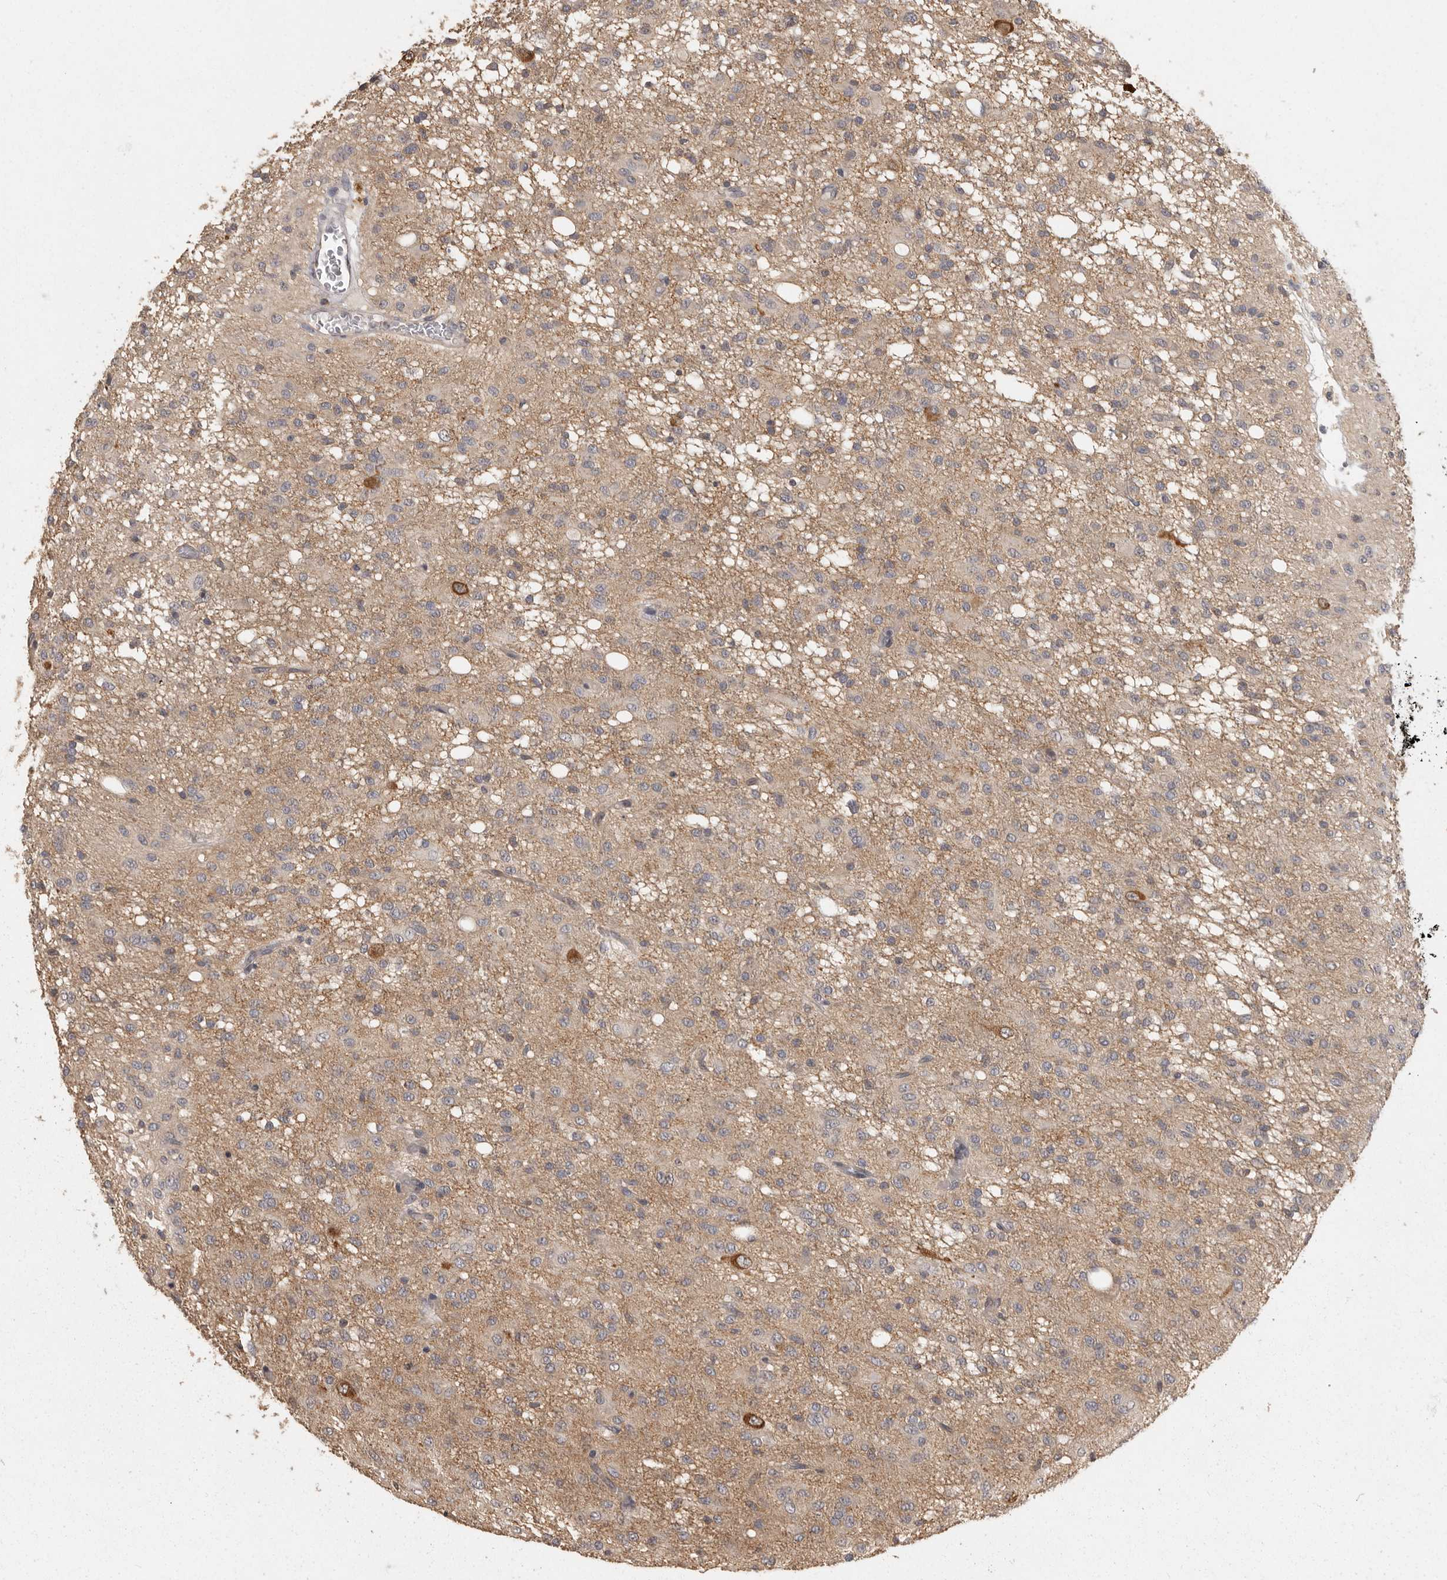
{"staining": {"intensity": "weak", "quantity": "25%-75%", "location": "cytoplasmic/membranous"}, "tissue": "glioma", "cell_type": "Tumor cells", "image_type": "cancer", "snomed": [{"axis": "morphology", "description": "Glioma, malignant, High grade"}, {"axis": "topography", "description": "Brain"}], "caption": "Immunohistochemical staining of glioma demonstrates low levels of weak cytoplasmic/membranous staining in approximately 25%-75% of tumor cells.", "gene": "BAIAP2", "patient": {"sex": "female", "age": 59}}